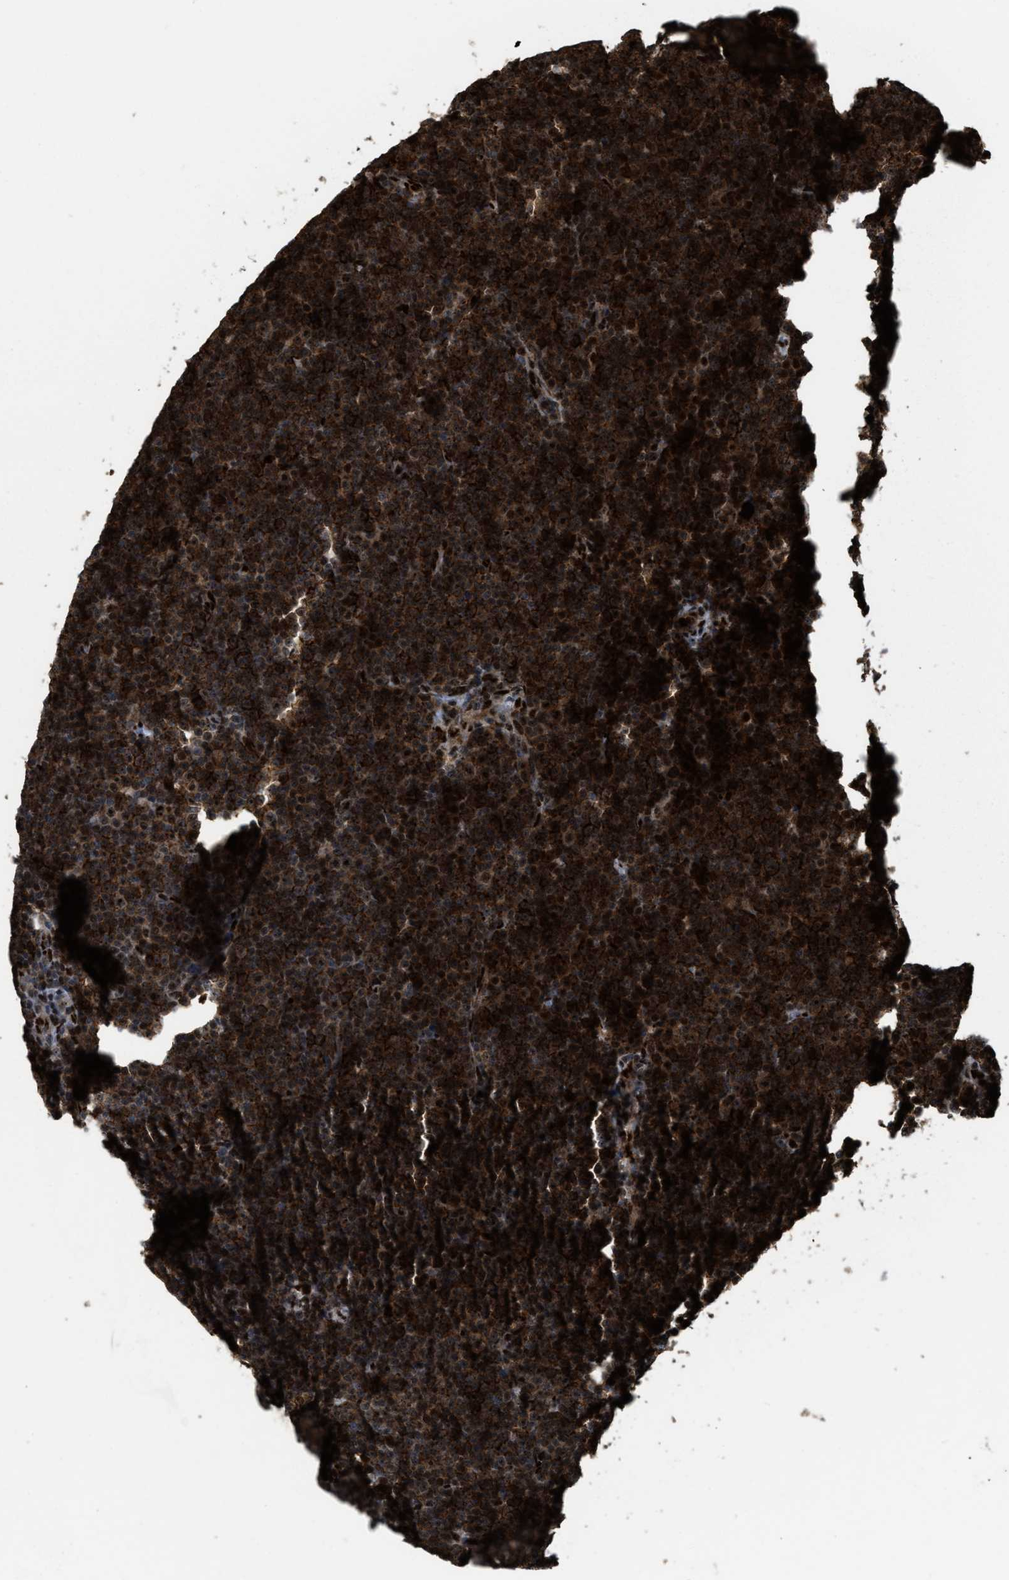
{"staining": {"intensity": "strong", "quantity": ">75%", "location": "cytoplasmic/membranous,nuclear"}, "tissue": "lymphoma", "cell_type": "Tumor cells", "image_type": "cancer", "snomed": [{"axis": "morphology", "description": "Malignant lymphoma, non-Hodgkin's type, Low grade"}, {"axis": "topography", "description": "Lymph node"}], "caption": "Tumor cells reveal high levels of strong cytoplasmic/membranous and nuclear expression in about >75% of cells in malignant lymphoma, non-Hodgkin's type (low-grade).", "gene": "ZNF687", "patient": {"sex": "female", "age": 67}}